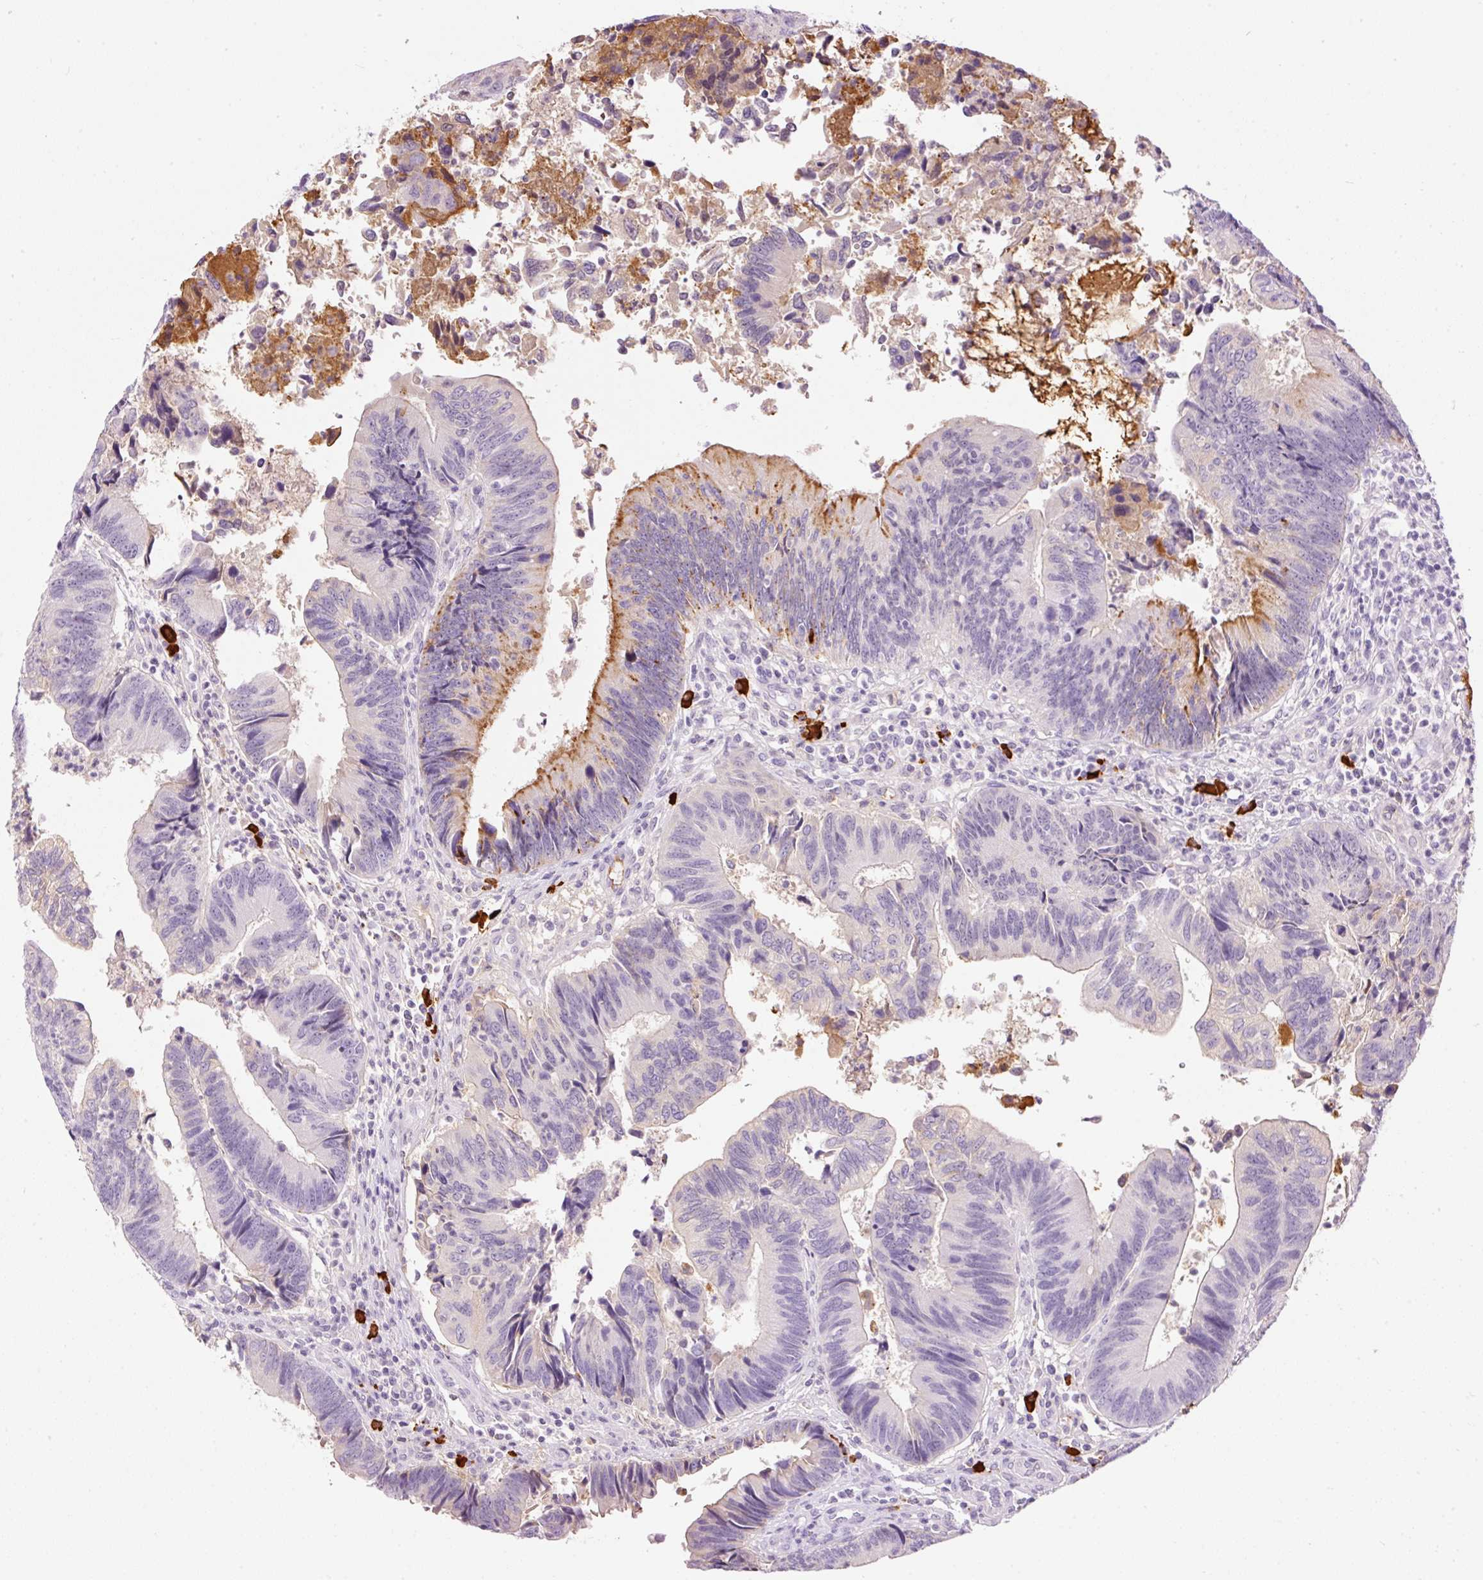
{"staining": {"intensity": "moderate", "quantity": "<25%", "location": "cytoplasmic/membranous"}, "tissue": "colorectal cancer", "cell_type": "Tumor cells", "image_type": "cancer", "snomed": [{"axis": "morphology", "description": "Adenocarcinoma, NOS"}, {"axis": "topography", "description": "Colon"}], "caption": "Immunohistochemistry (IHC) photomicrograph of neoplastic tissue: colorectal cancer (adenocarcinoma) stained using immunohistochemistry shows low levels of moderate protein expression localized specifically in the cytoplasmic/membranous of tumor cells, appearing as a cytoplasmic/membranous brown color.", "gene": "PRPF38B", "patient": {"sex": "female", "age": 67}}